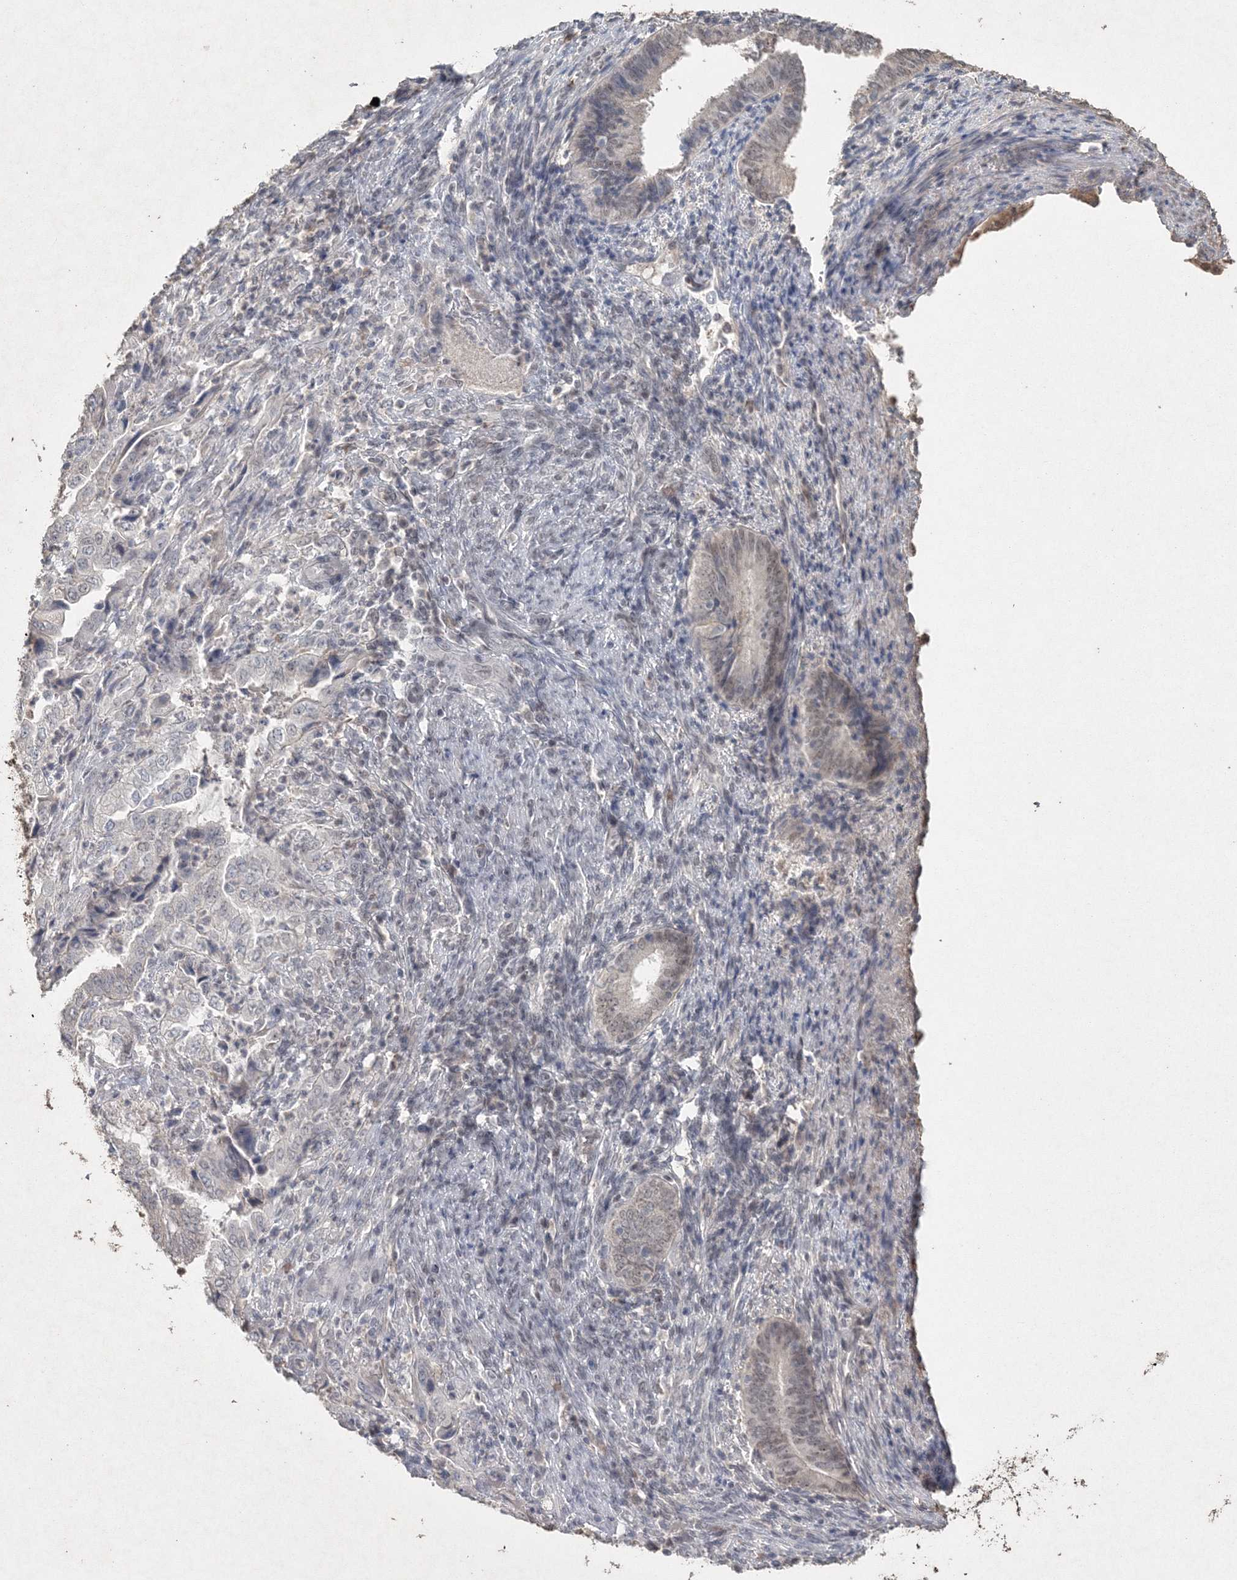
{"staining": {"intensity": "negative", "quantity": "none", "location": "none"}, "tissue": "endometrial cancer", "cell_type": "Tumor cells", "image_type": "cancer", "snomed": [{"axis": "morphology", "description": "Adenocarcinoma, NOS"}, {"axis": "topography", "description": "Endometrium"}], "caption": "DAB (3,3'-diaminobenzidine) immunohistochemical staining of endometrial cancer exhibits no significant staining in tumor cells.", "gene": "UIMC1", "patient": {"sex": "female", "age": 51}}